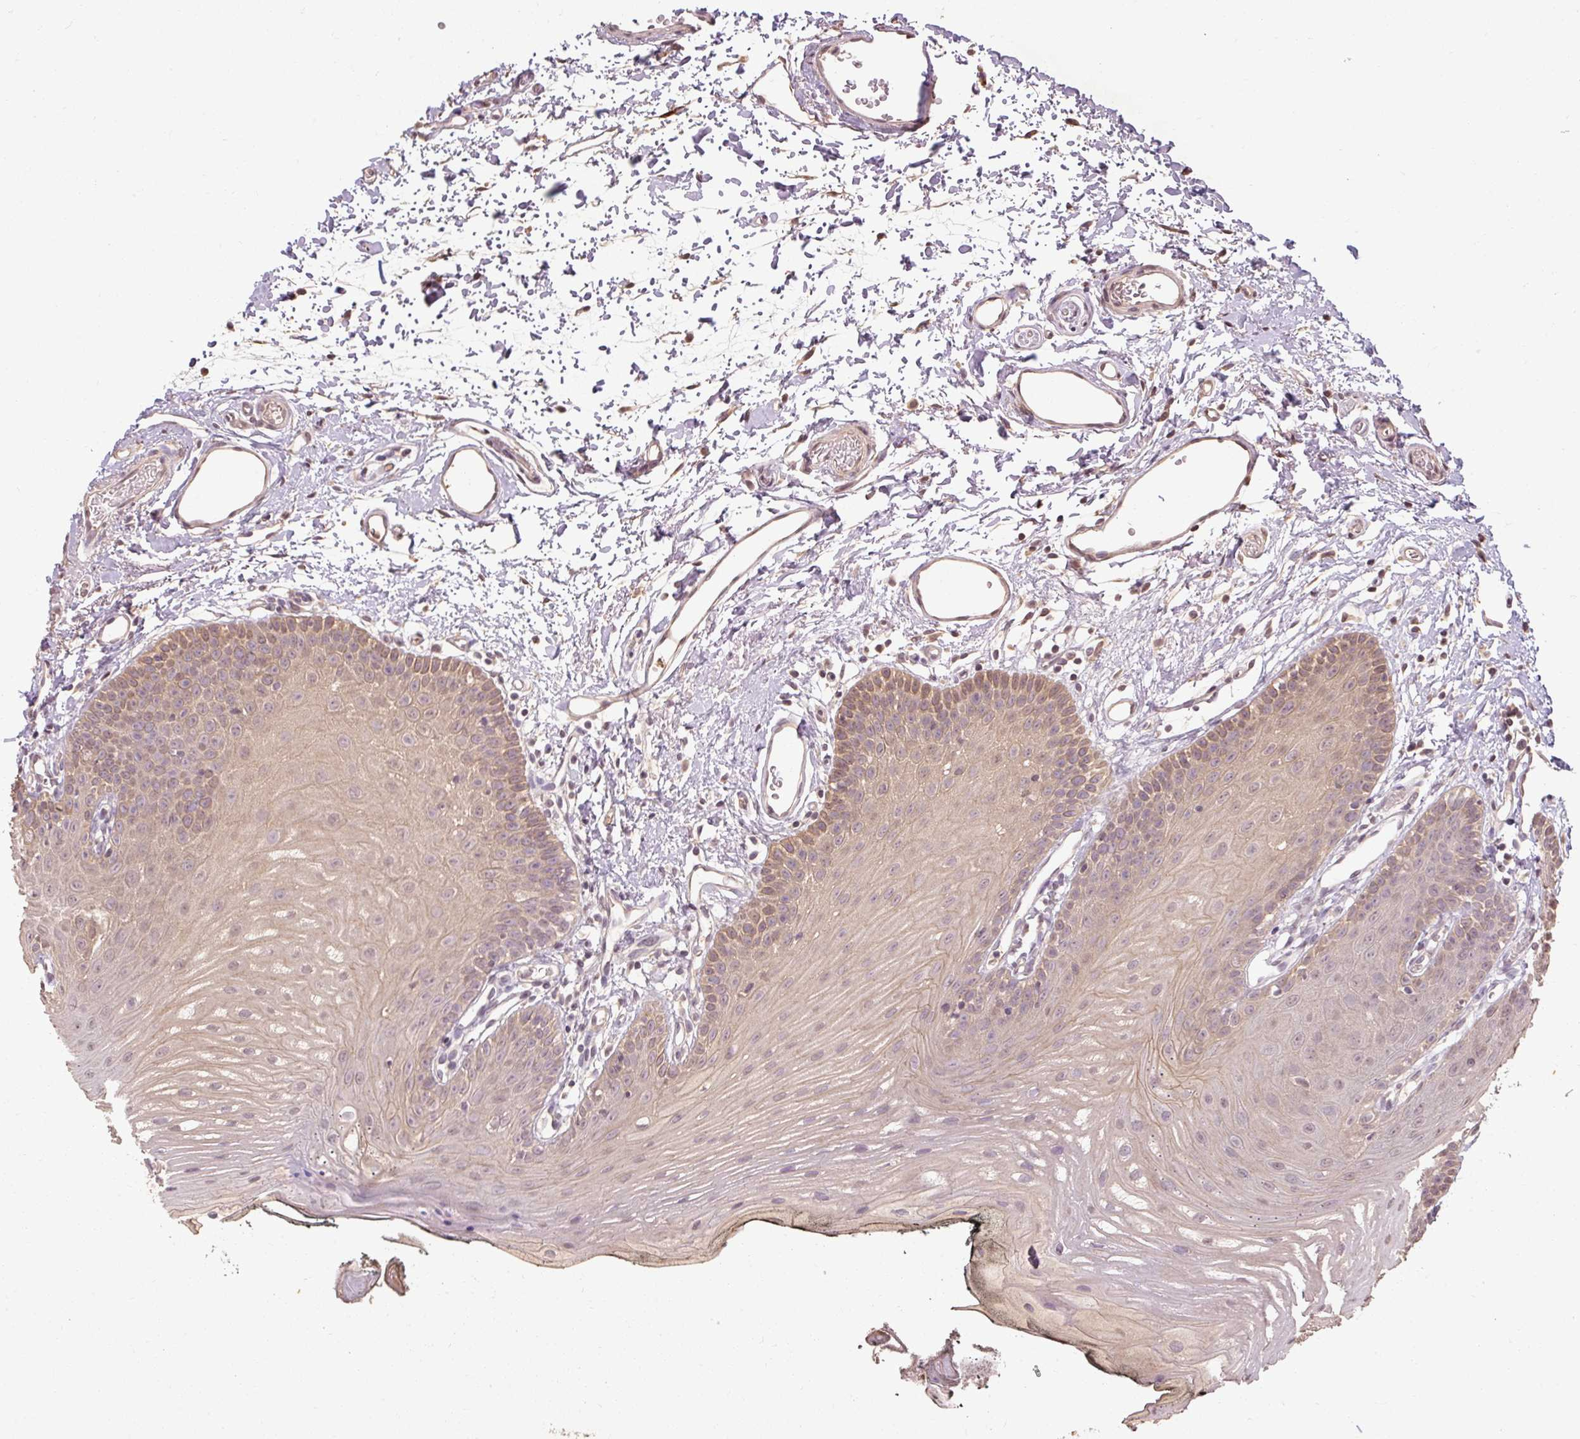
{"staining": {"intensity": "weak", "quantity": "25%-75%", "location": "cytoplasmic/membranous"}, "tissue": "oral mucosa", "cell_type": "Squamous epithelial cells", "image_type": "normal", "snomed": [{"axis": "morphology", "description": "Normal tissue, NOS"}, {"axis": "morphology", "description": "Squamous cell carcinoma, NOS"}, {"axis": "topography", "description": "Oral tissue"}, {"axis": "topography", "description": "Head-Neck"}], "caption": "Squamous epithelial cells show low levels of weak cytoplasmic/membranous positivity in approximately 25%-75% of cells in normal human oral mucosa. The staining is performed using DAB (3,3'-diaminobenzidine) brown chromogen to label protein expression. The nuclei are counter-stained blue using hematoxylin.", "gene": "CFAP65", "patient": {"sex": "female", "age": 81}}